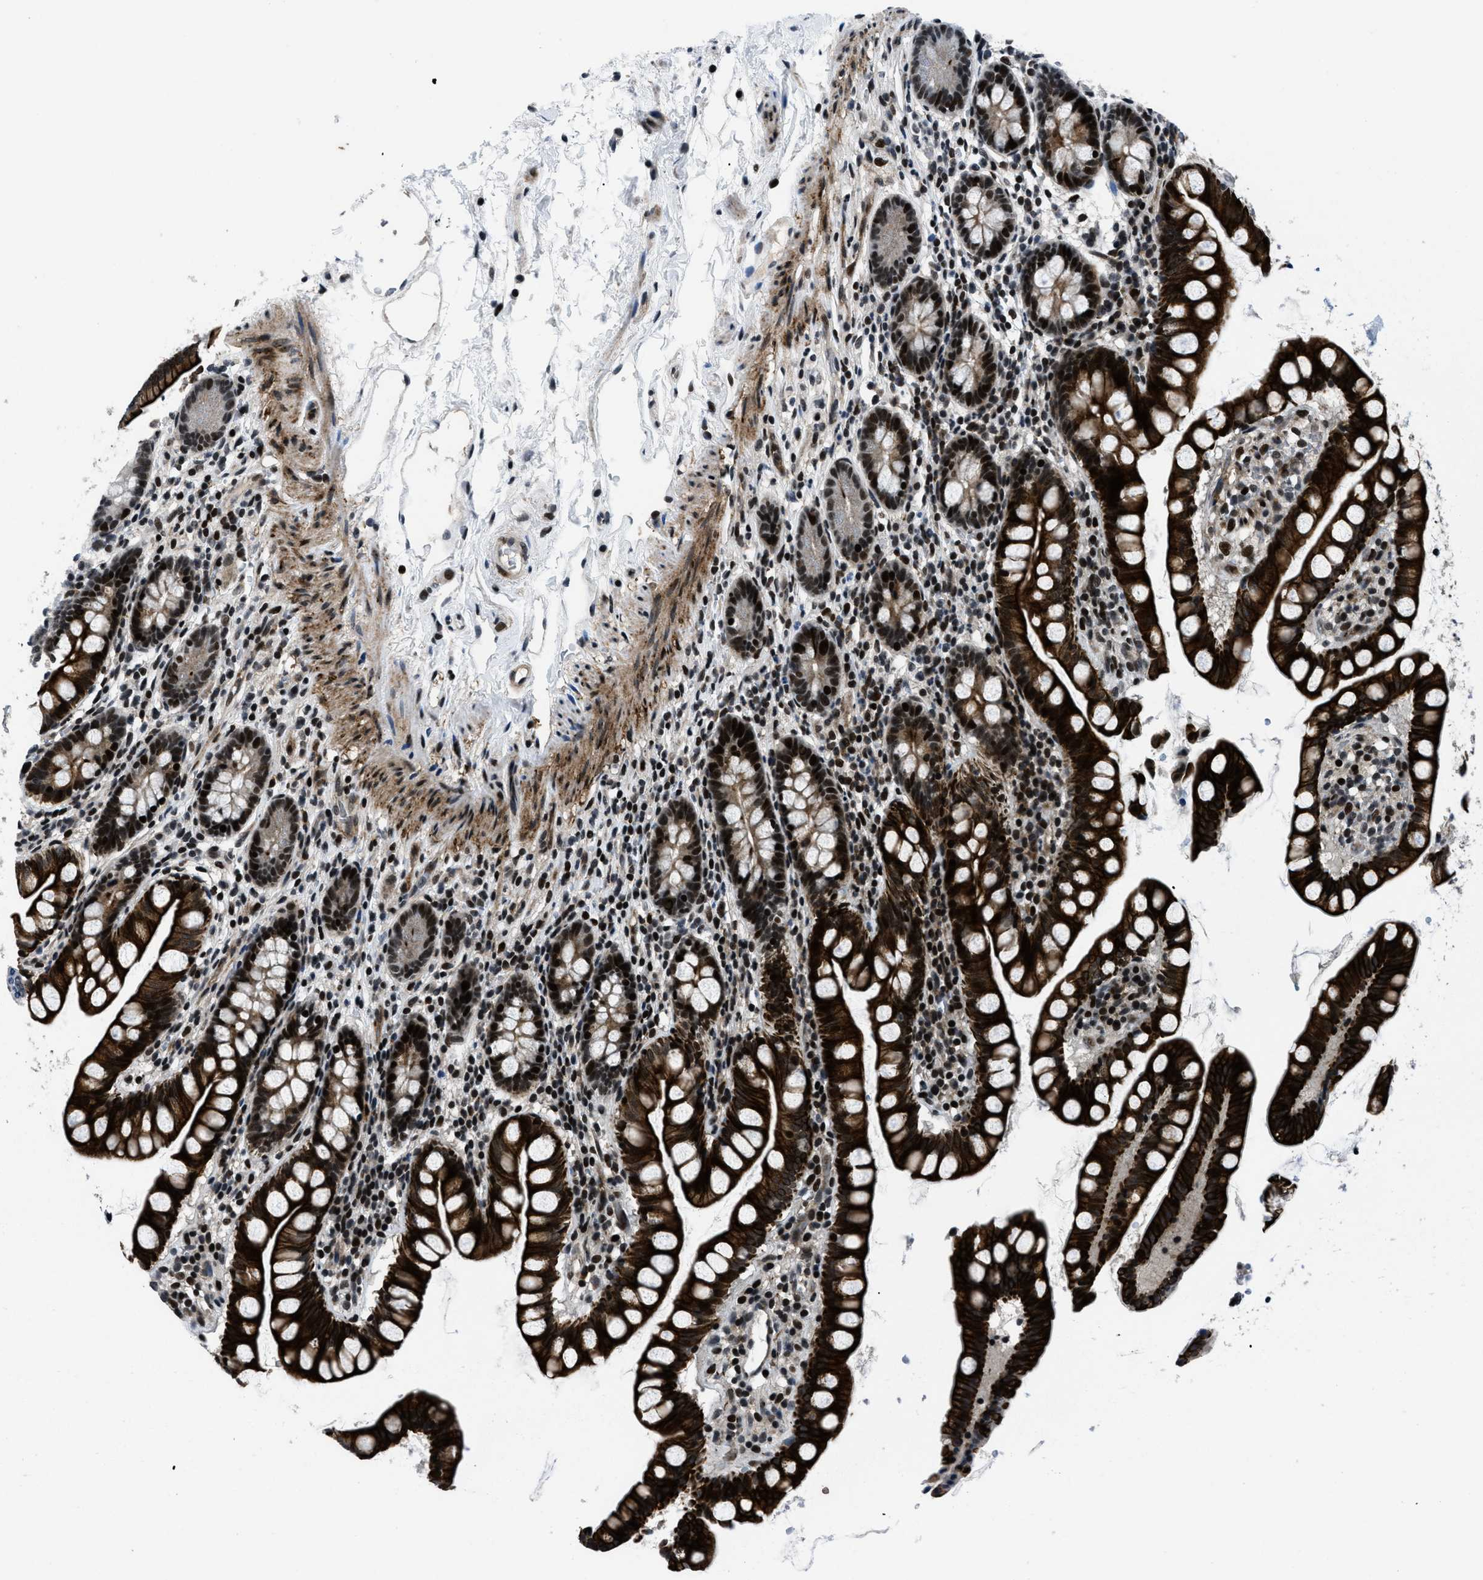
{"staining": {"intensity": "strong", "quantity": ">75%", "location": "cytoplasmic/membranous,nuclear"}, "tissue": "small intestine", "cell_type": "Glandular cells", "image_type": "normal", "snomed": [{"axis": "morphology", "description": "Normal tissue, NOS"}, {"axis": "topography", "description": "Small intestine"}], "caption": "Benign small intestine was stained to show a protein in brown. There is high levels of strong cytoplasmic/membranous,nuclear expression in about >75% of glandular cells.", "gene": "SMARCB1", "patient": {"sex": "female", "age": 84}}